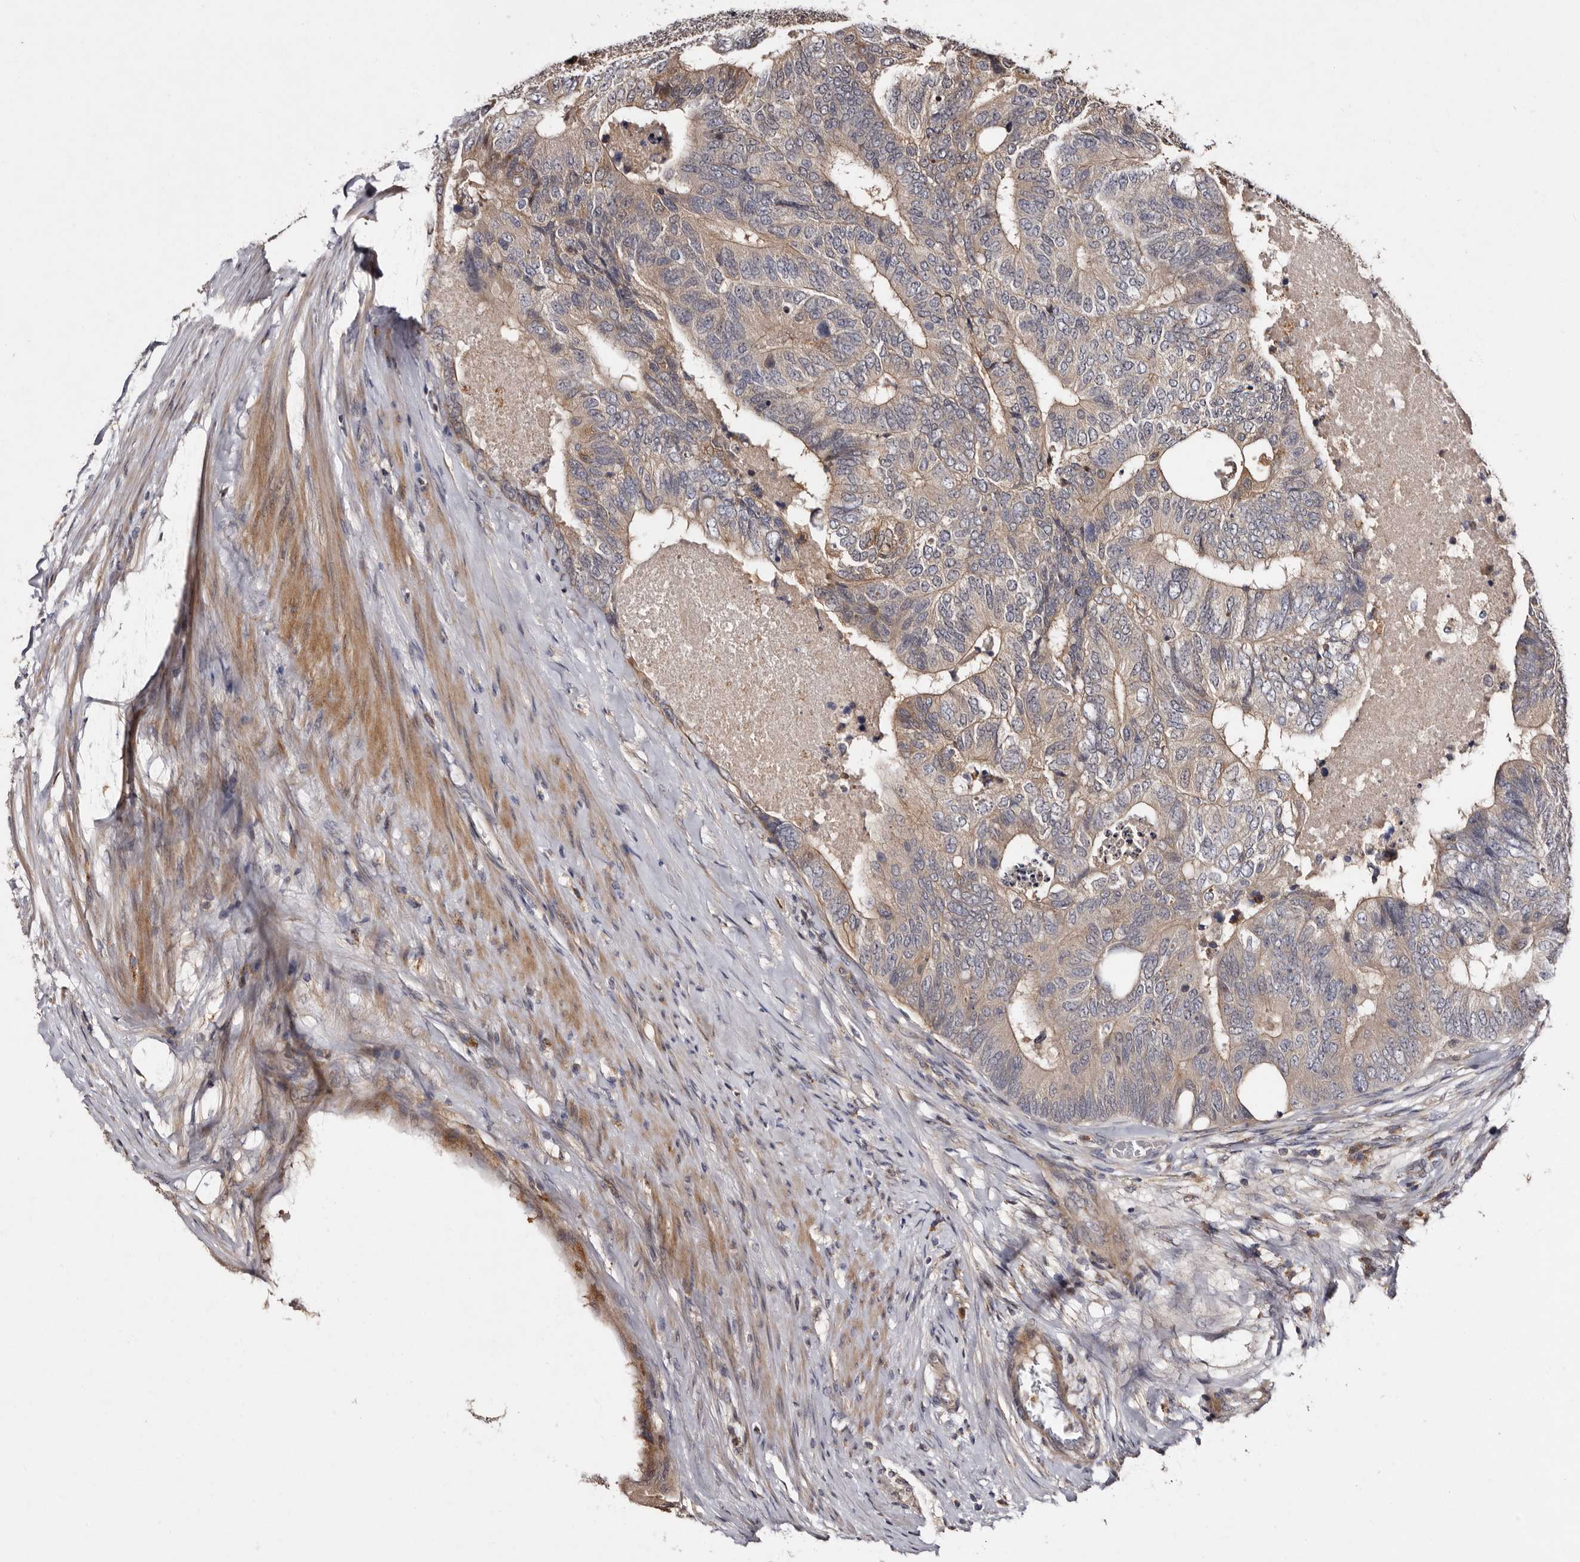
{"staining": {"intensity": "weak", "quantity": "25%-75%", "location": "cytoplasmic/membranous"}, "tissue": "colorectal cancer", "cell_type": "Tumor cells", "image_type": "cancer", "snomed": [{"axis": "morphology", "description": "Adenocarcinoma, NOS"}, {"axis": "topography", "description": "Colon"}], "caption": "Protein expression by IHC reveals weak cytoplasmic/membranous expression in approximately 25%-75% of tumor cells in colorectal cancer (adenocarcinoma). (DAB = brown stain, brightfield microscopy at high magnification).", "gene": "DNPH1", "patient": {"sex": "female", "age": 67}}